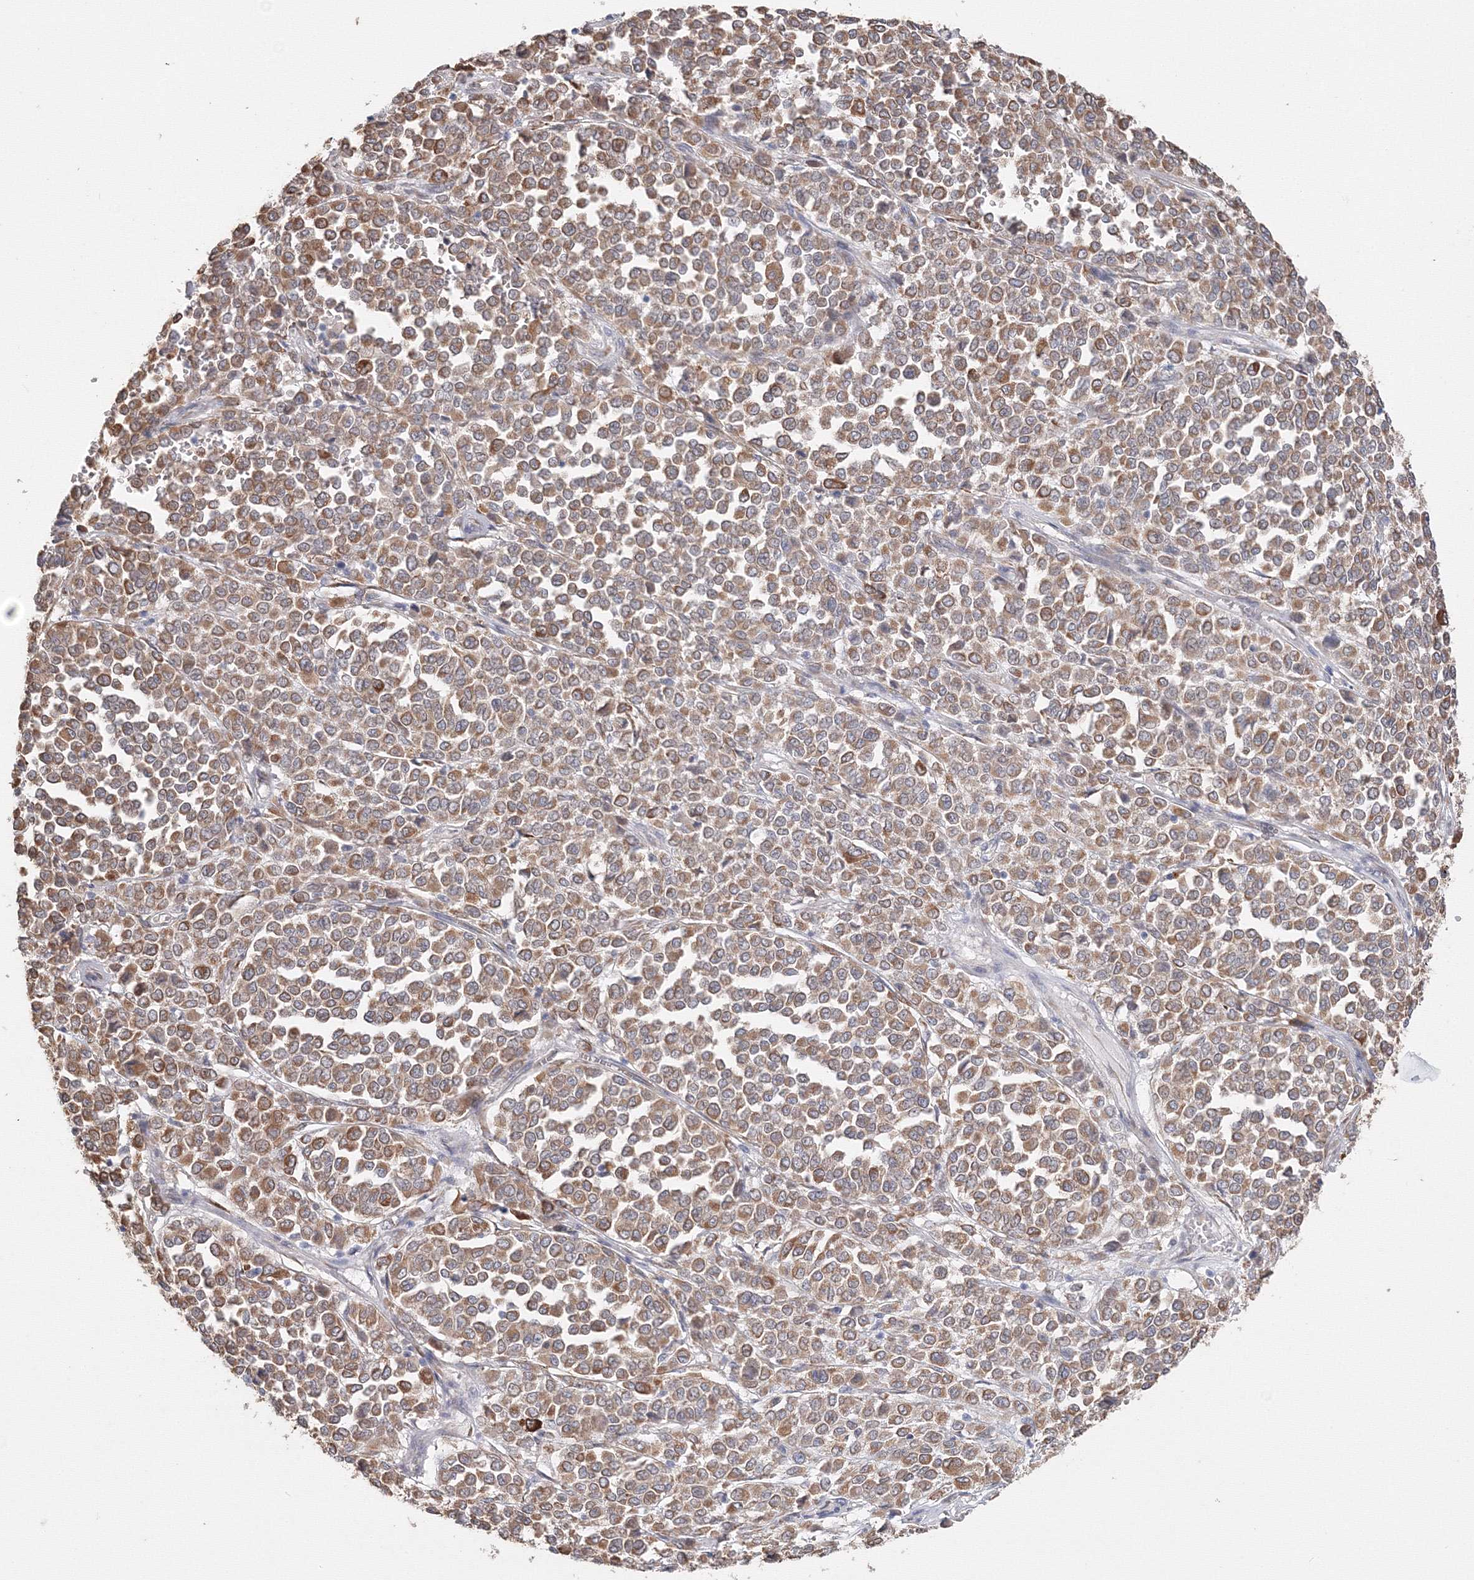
{"staining": {"intensity": "moderate", "quantity": ">75%", "location": "cytoplasmic/membranous"}, "tissue": "melanoma", "cell_type": "Tumor cells", "image_type": "cancer", "snomed": [{"axis": "morphology", "description": "Malignant melanoma, Metastatic site"}, {"axis": "topography", "description": "Pancreas"}], "caption": "About >75% of tumor cells in human melanoma display moderate cytoplasmic/membranous protein expression as visualized by brown immunohistochemical staining.", "gene": "DHRS12", "patient": {"sex": "female", "age": 30}}